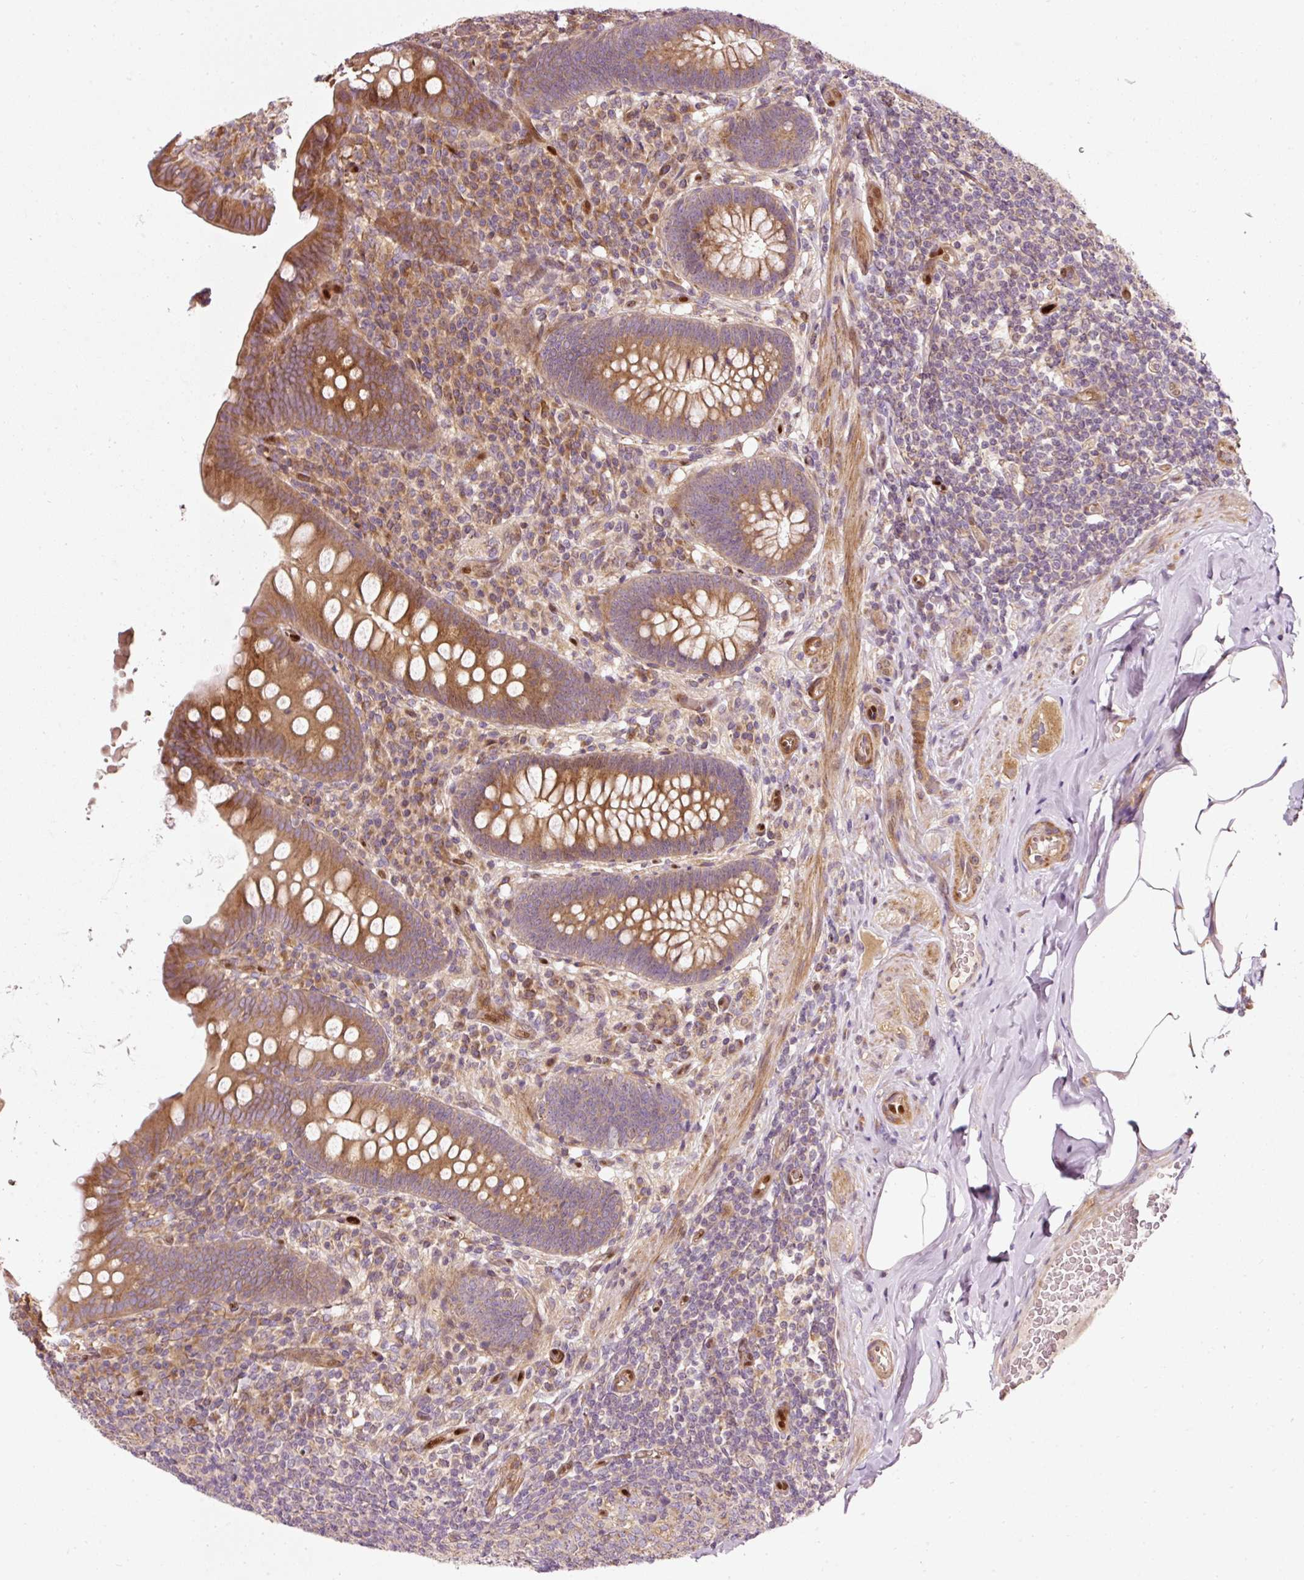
{"staining": {"intensity": "moderate", "quantity": ">75%", "location": "cytoplasmic/membranous"}, "tissue": "appendix", "cell_type": "Glandular cells", "image_type": "normal", "snomed": [{"axis": "morphology", "description": "Normal tissue, NOS"}, {"axis": "topography", "description": "Appendix"}], "caption": "Brown immunohistochemical staining in normal human appendix reveals moderate cytoplasmic/membranous expression in about >75% of glandular cells. The protein is shown in brown color, while the nuclei are stained blue.", "gene": "NAPA", "patient": {"sex": "male", "age": 71}}